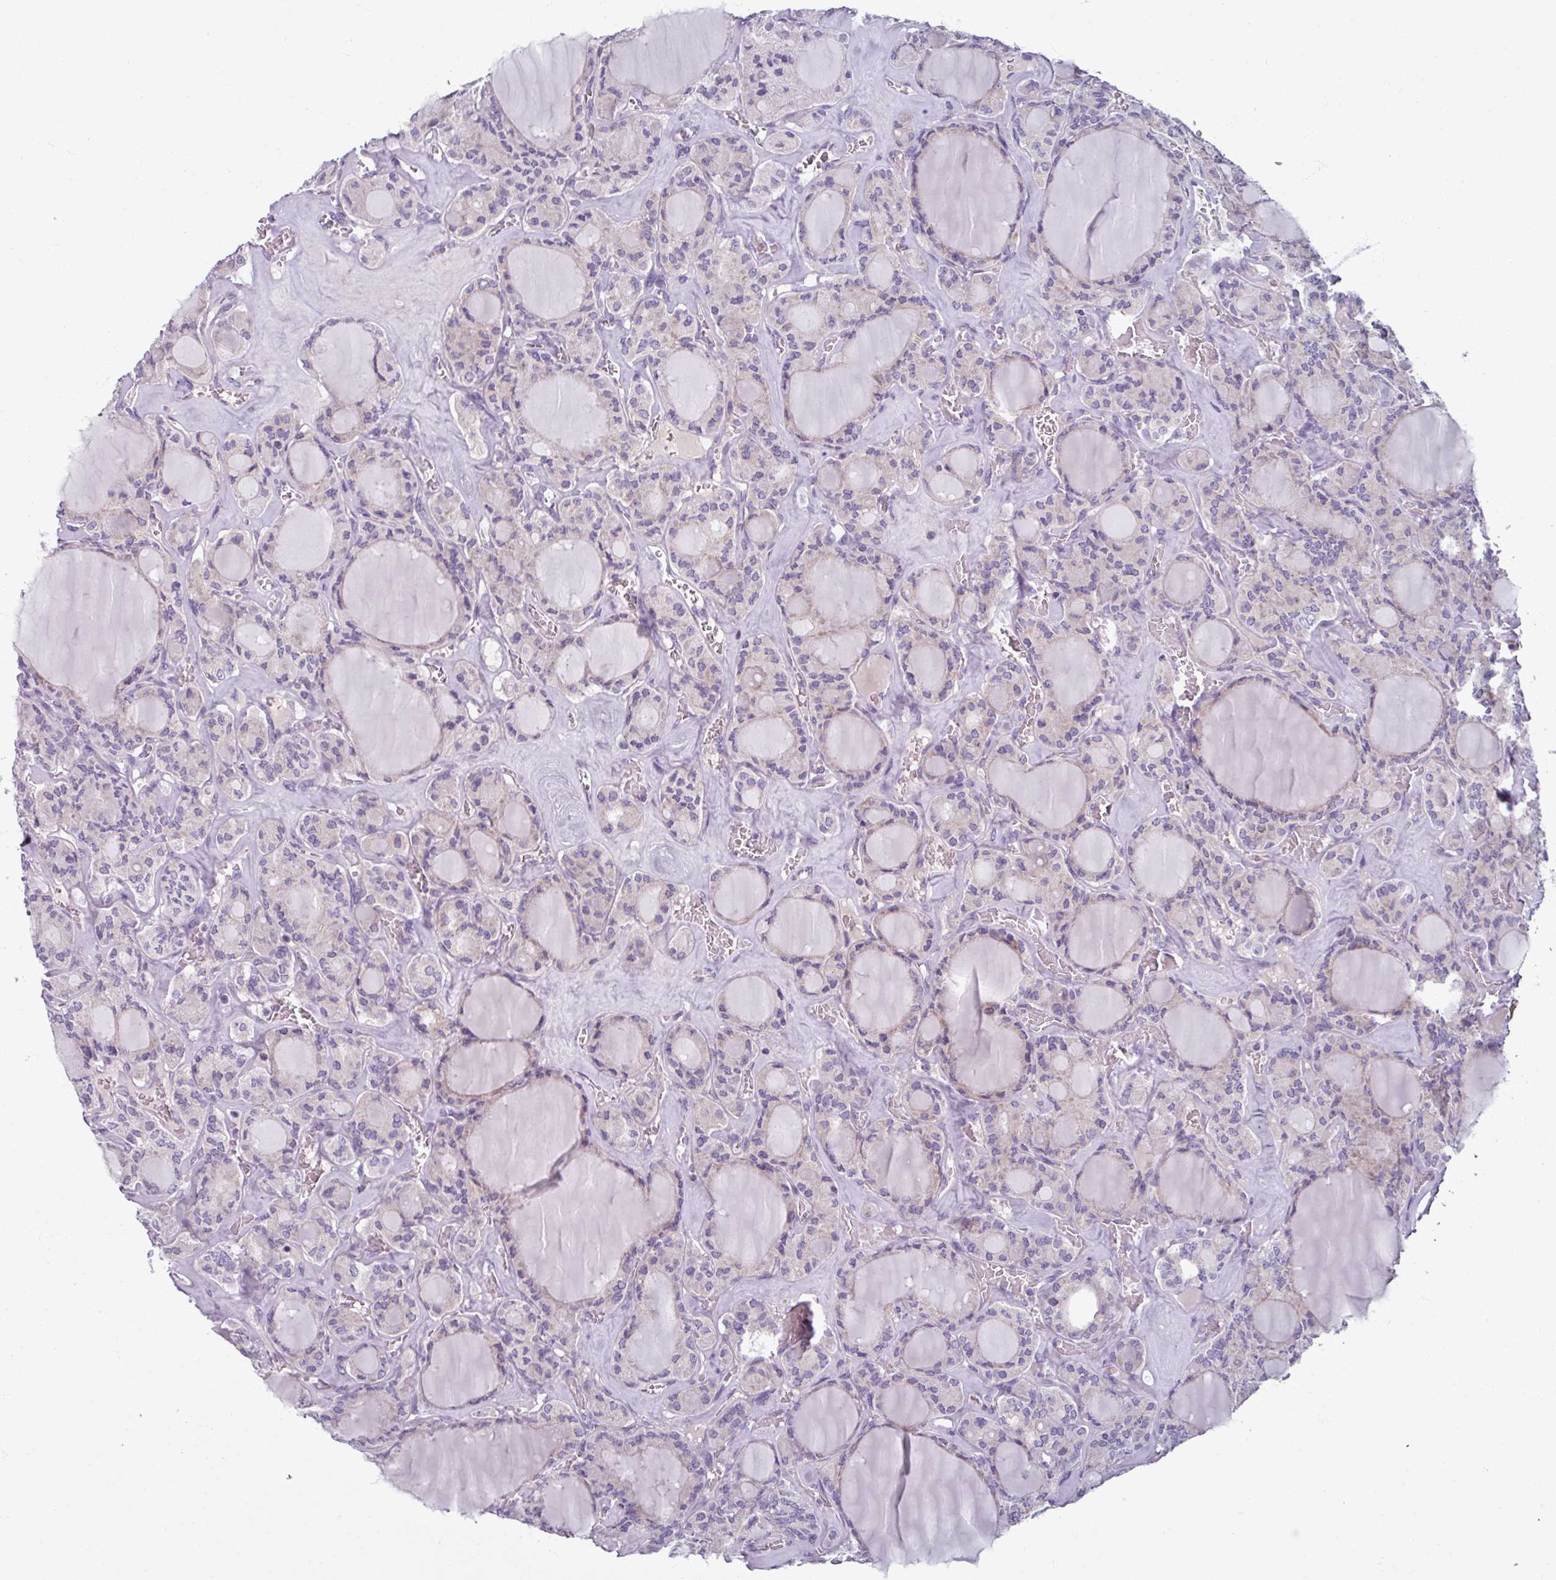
{"staining": {"intensity": "negative", "quantity": "none", "location": "none"}, "tissue": "thyroid cancer", "cell_type": "Tumor cells", "image_type": "cancer", "snomed": [{"axis": "morphology", "description": "Papillary adenocarcinoma, NOS"}, {"axis": "topography", "description": "Thyroid gland"}], "caption": "This is a histopathology image of immunohistochemistry (IHC) staining of thyroid cancer, which shows no staining in tumor cells.", "gene": "SMIM11", "patient": {"sex": "male", "age": 87}}